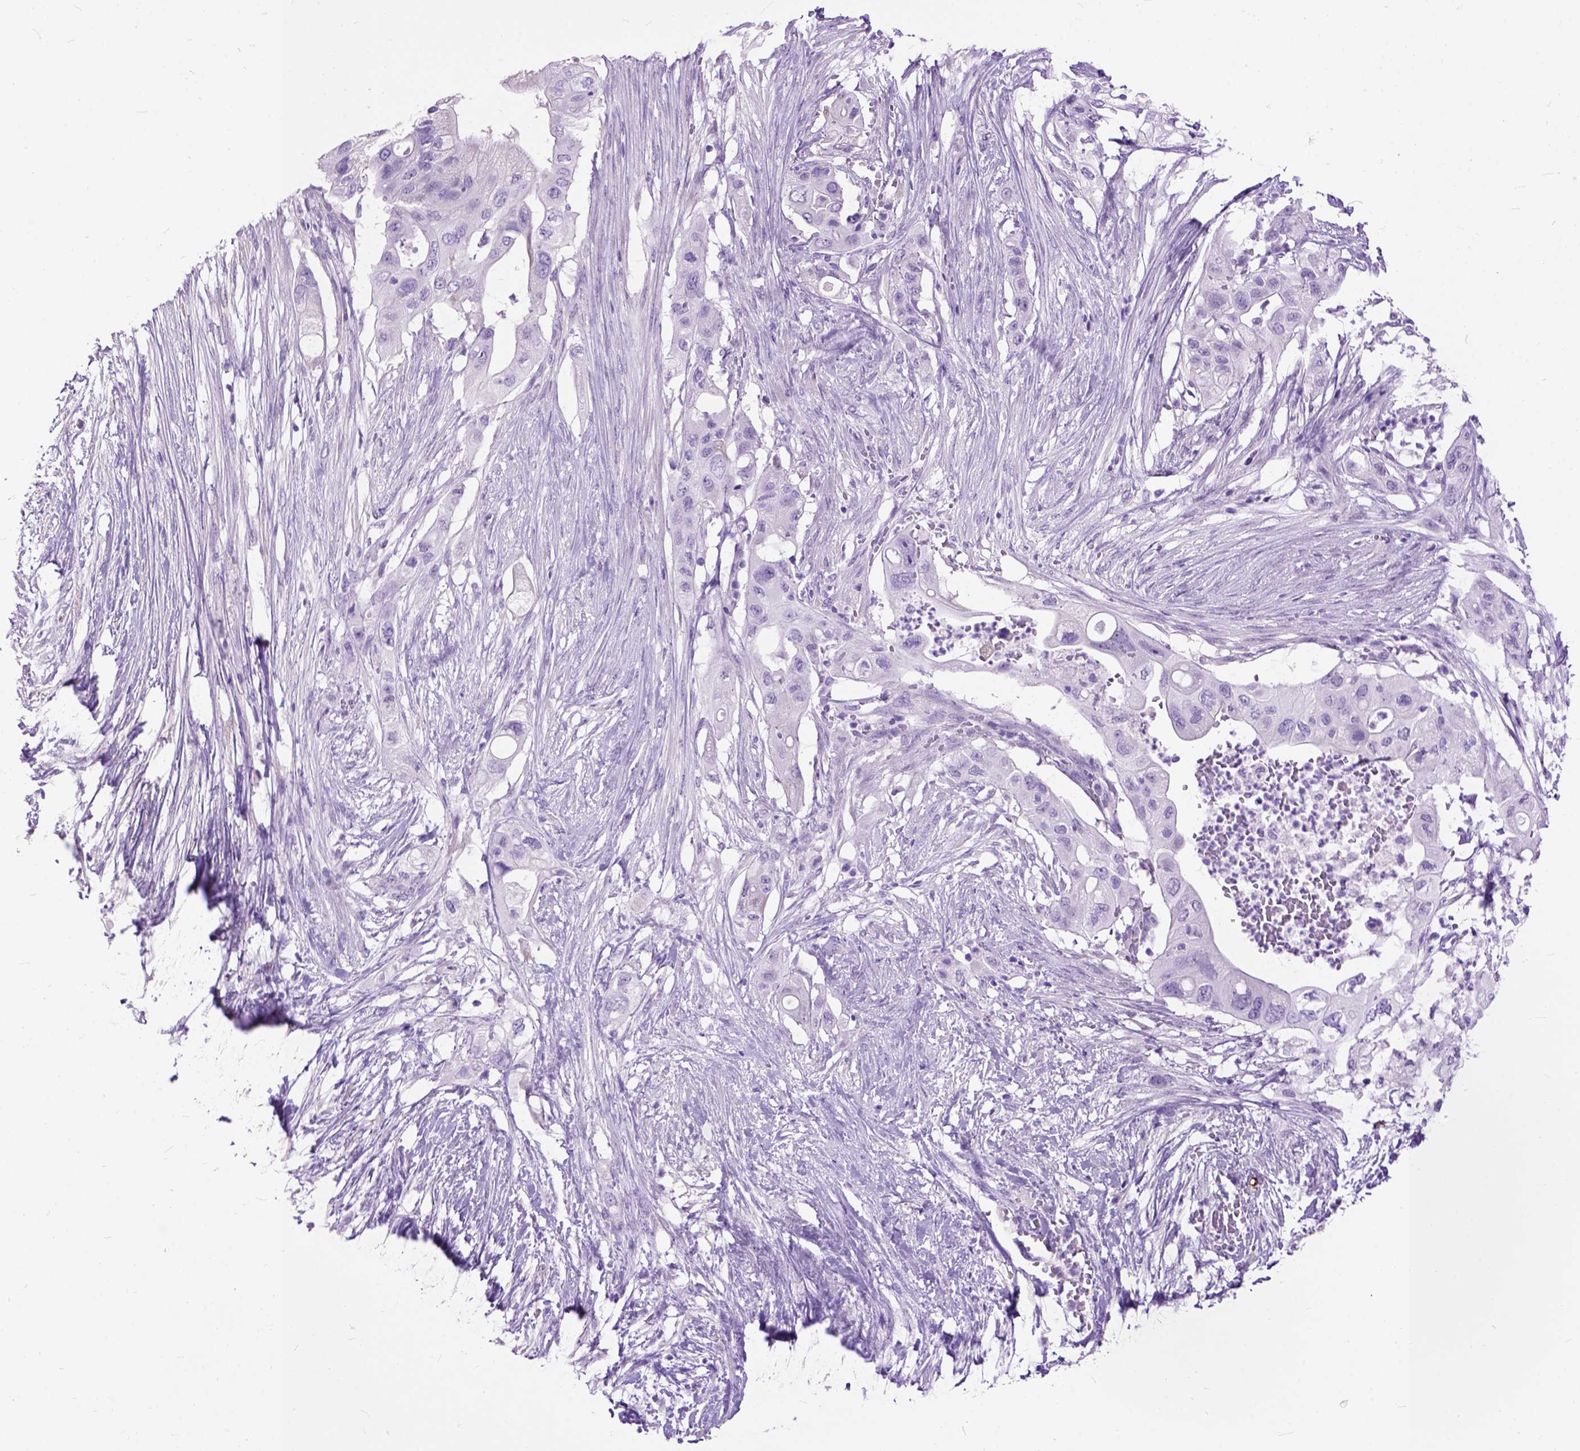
{"staining": {"intensity": "negative", "quantity": "none", "location": "none"}, "tissue": "pancreatic cancer", "cell_type": "Tumor cells", "image_type": "cancer", "snomed": [{"axis": "morphology", "description": "Adenocarcinoma, NOS"}, {"axis": "topography", "description": "Pancreas"}], "caption": "Immunohistochemical staining of pancreatic adenocarcinoma demonstrates no significant positivity in tumor cells.", "gene": "MAPT", "patient": {"sex": "female", "age": 72}}